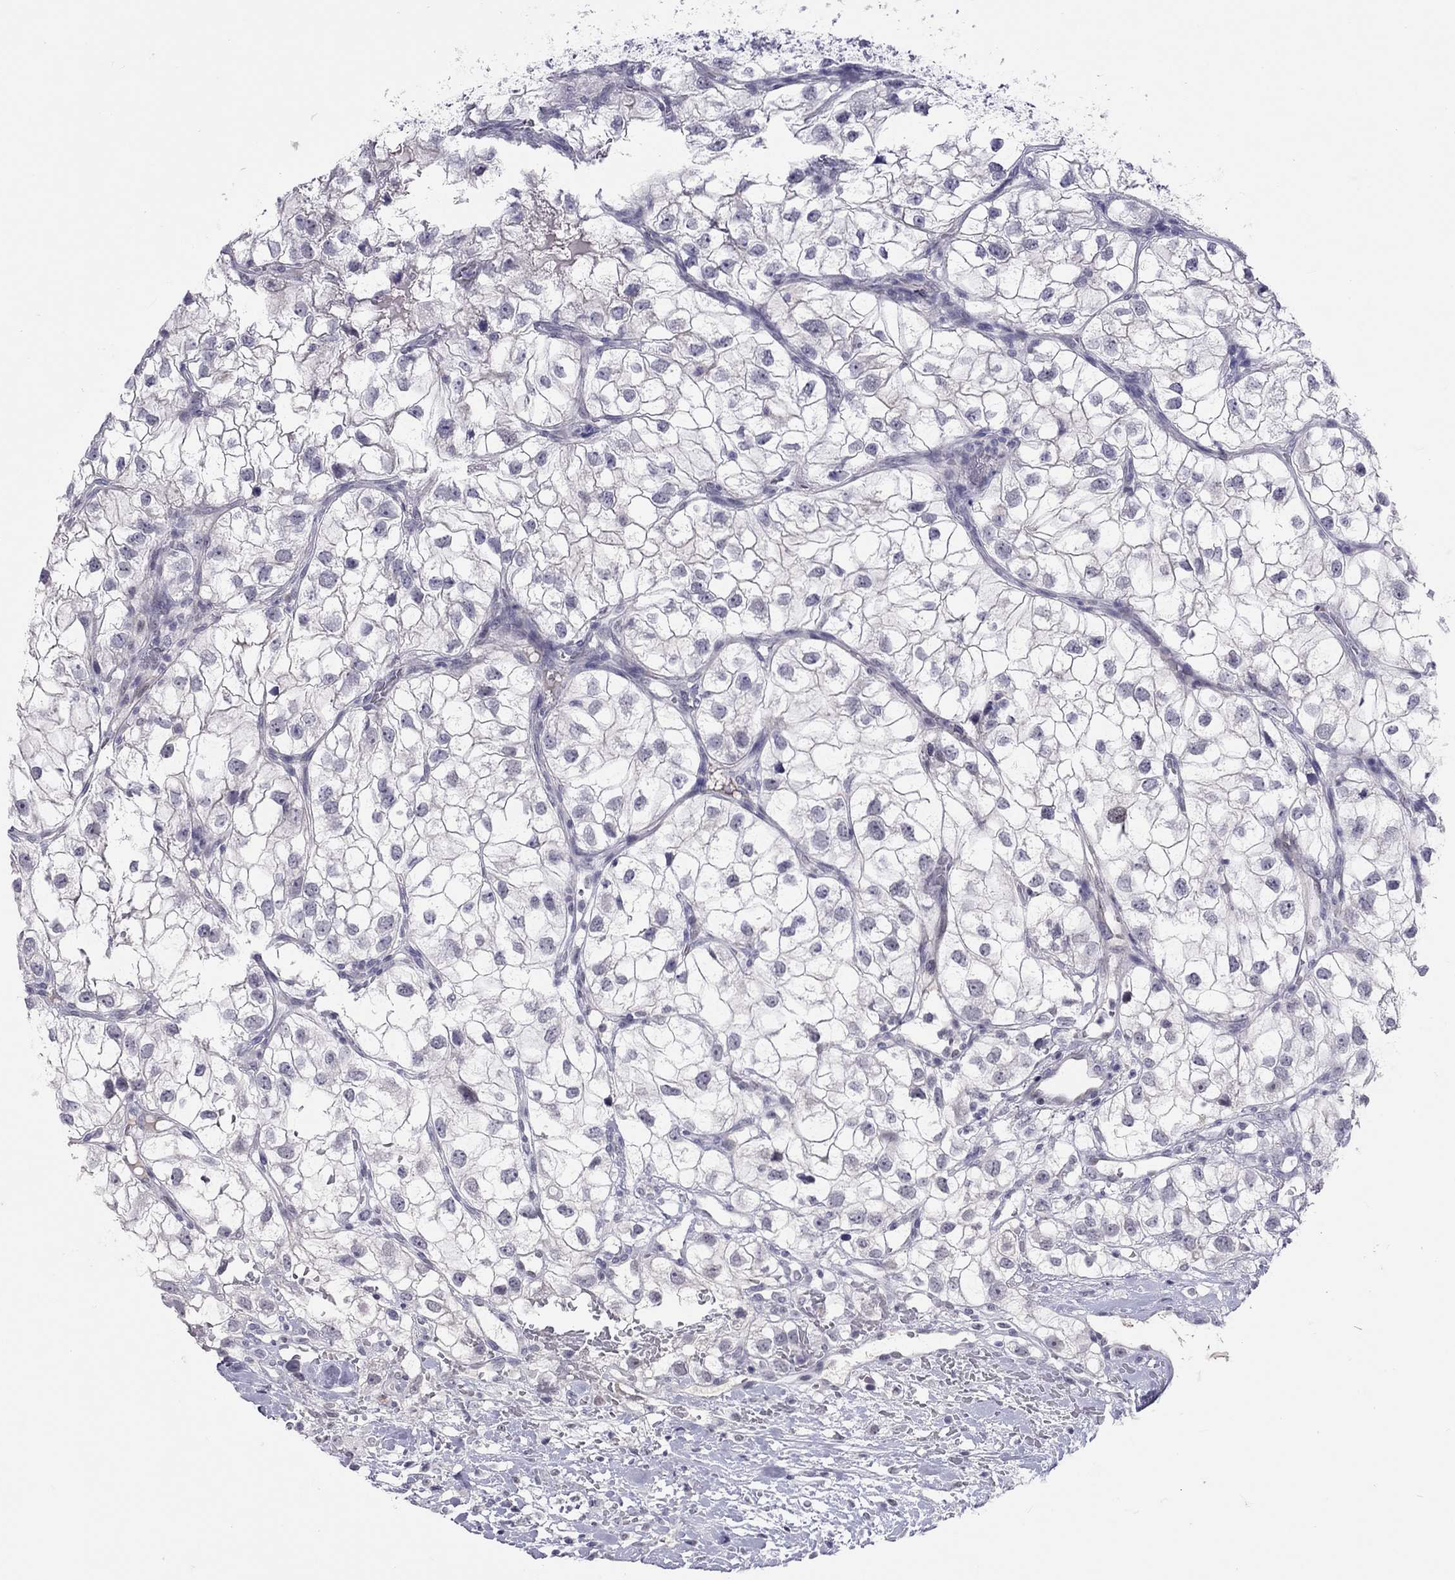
{"staining": {"intensity": "negative", "quantity": "none", "location": "none"}, "tissue": "renal cancer", "cell_type": "Tumor cells", "image_type": "cancer", "snomed": [{"axis": "morphology", "description": "Adenocarcinoma, NOS"}, {"axis": "topography", "description": "Kidney"}], "caption": "High power microscopy micrograph of an immunohistochemistry image of renal cancer (adenocarcinoma), revealing no significant expression in tumor cells.", "gene": "JHY", "patient": {"sex": "male", "age": 59}}